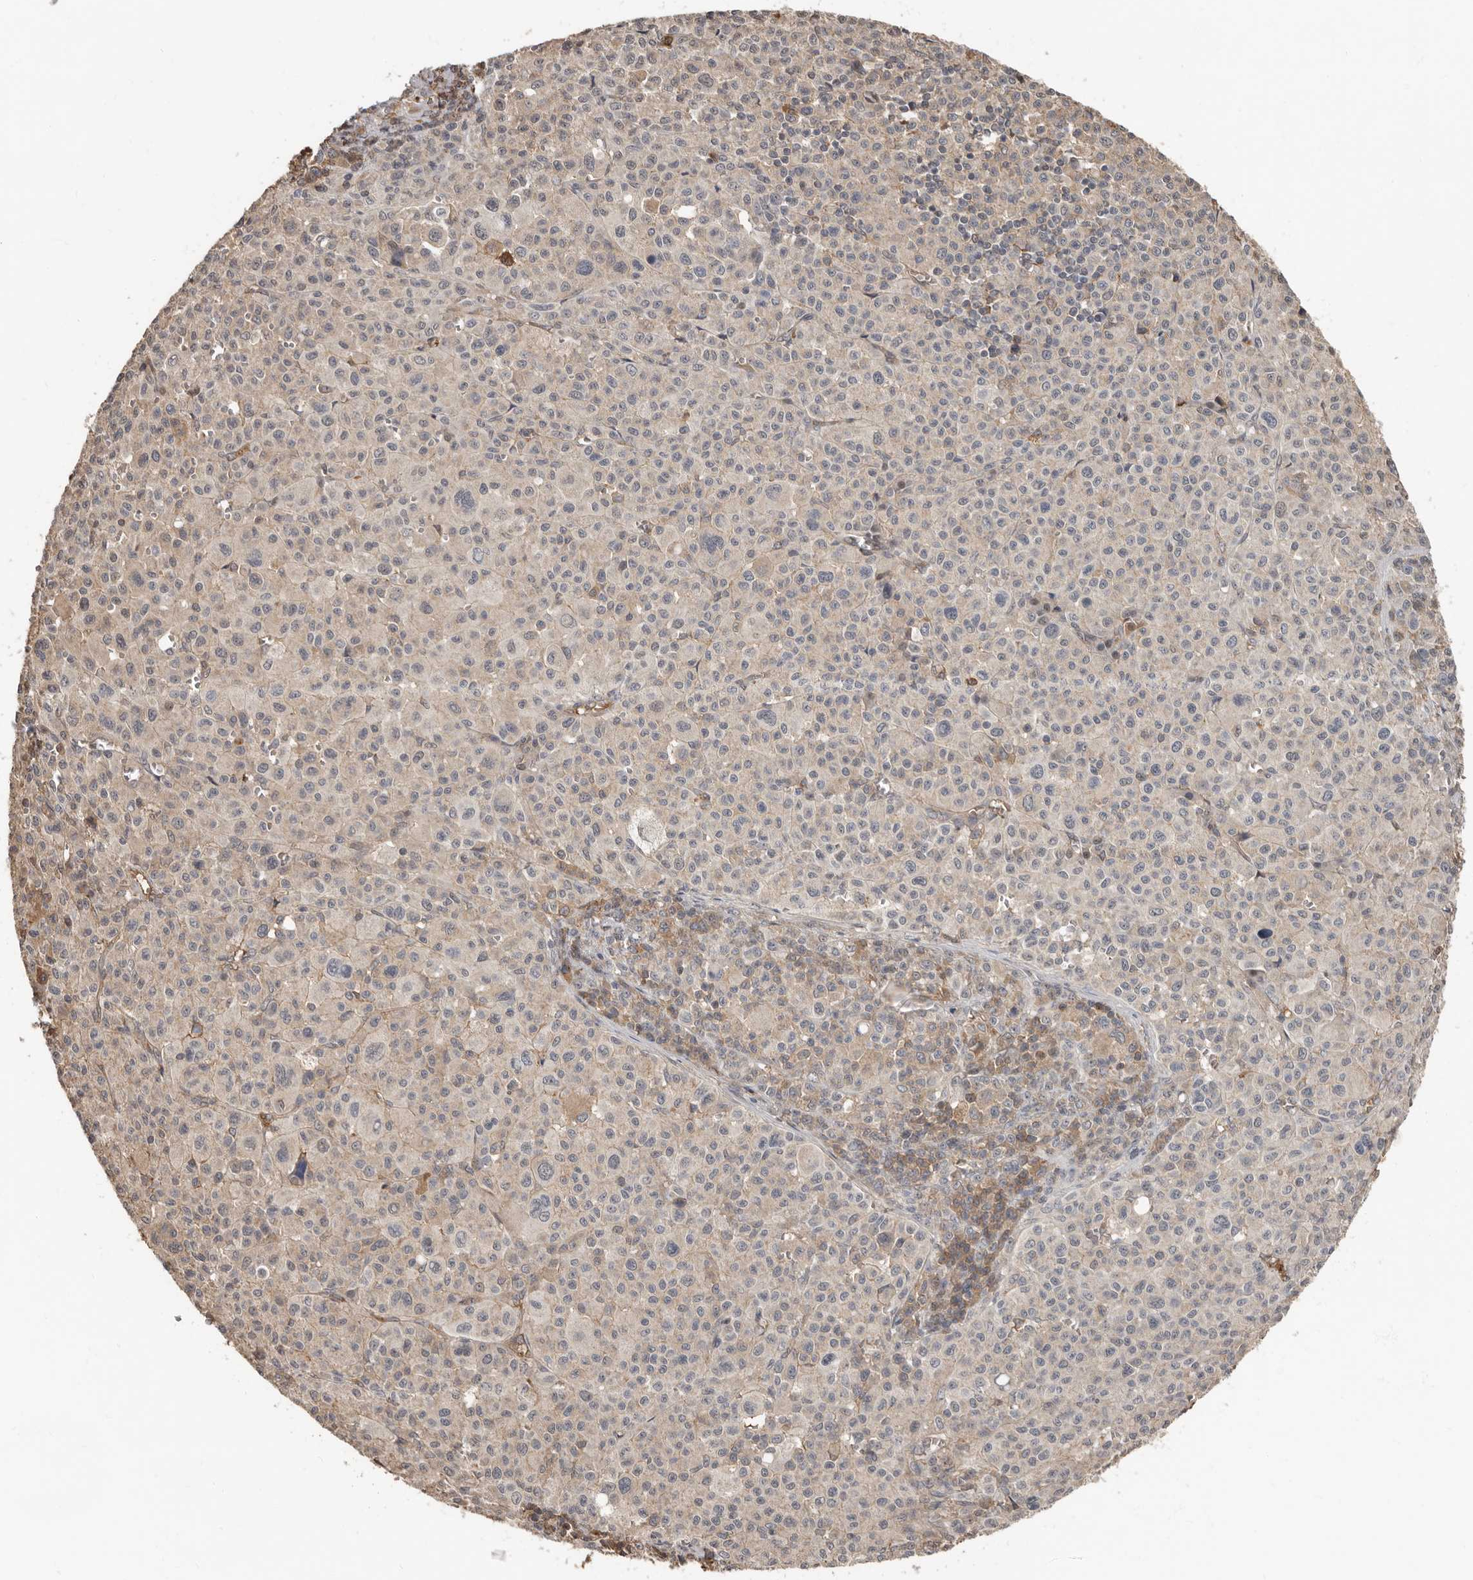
{"staining": {"intensity": "weak", "quantity": "<25%", "location": "cytoplasmic/membranous"}, "tissue": "melanoma", "cell_type": "Tumor cells", "image_type": "cancer", "snomed": [{"axis": "morphology", "description": "Malignant melanoma, Metastatic site"}, {"axis": "topography", "description": "Skin"}], "caption": "Human melanoma stained for a protein using immunohistochemistry displays no expression in tumor cells.", "gene": "LRGUK", "patient": {"sex": "female", "age": 74}}